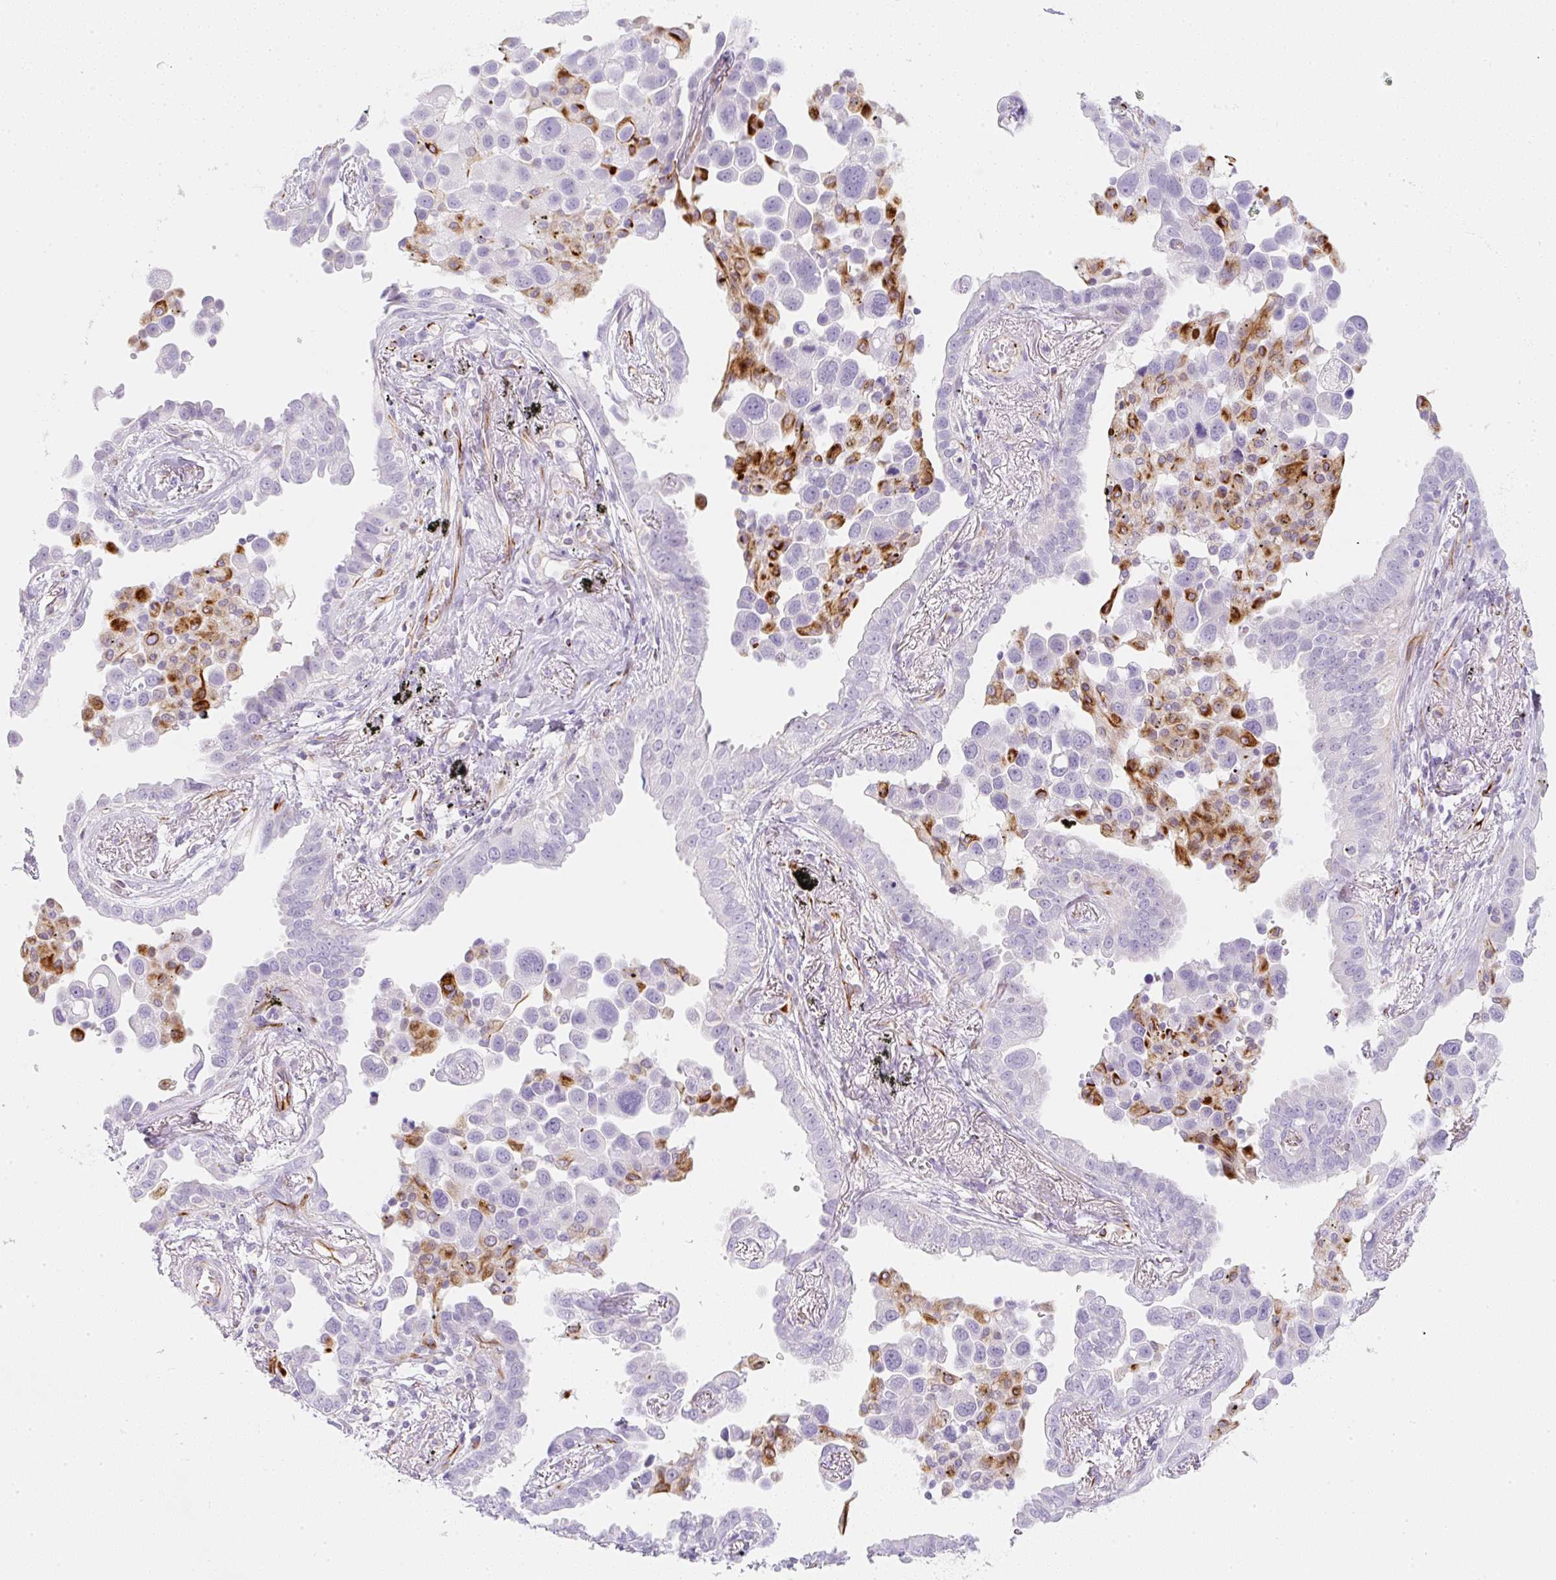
{"staining": {"intensity": "strong", "quantity": "<25%", "location": "cytoplasmic/membranous"}, "tissue": "lung cancer", "cell_type": "Tumor cells", "image_type": "cancer", "snomed": [{"axis": "morphology", "description": "Adenocarcinoma, NOS"}, {"axis": "topography", "description": "Lung"}], "caption": "A brown stain shows strong cytoplasmic/membranous staining of a protein in human lung cancer (adenocarcinoma) tumor cells.", "gene": "ZNF689", "patient": {"sex": "male", "age": 67}}